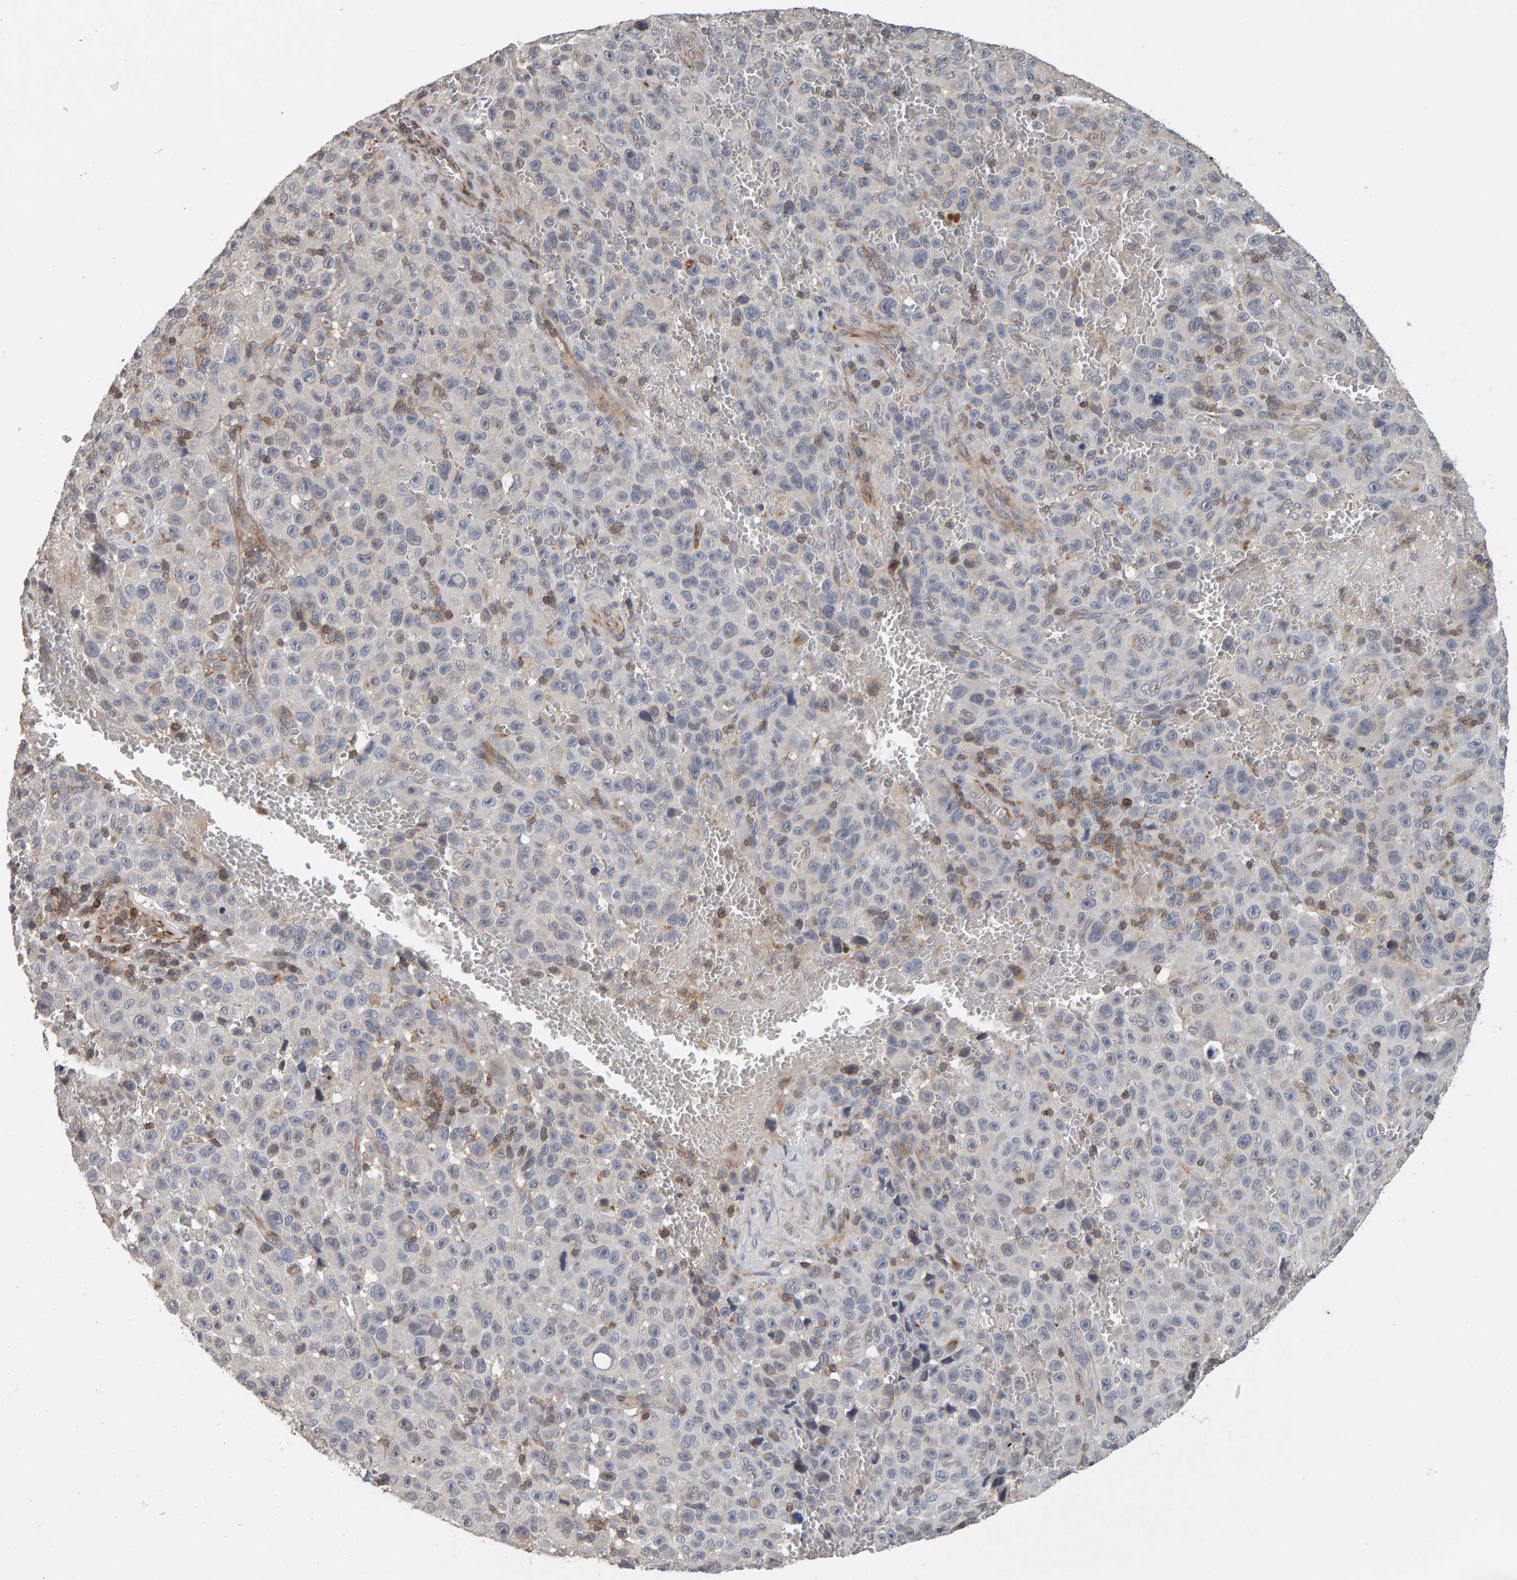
{"staining": {"intensity": "negative", "quantity": "none", "location": "none"}, "tissue": "melanoma", "cell_type": "Tumor cells", "image_type": "cancer", "snomed": [{"axis": "morphology", "description": "Malignant melanoma, NOS"}, {"axis": "topography", "description": "Skin"}], "caption": "DAB immunohistochemical staining of malignant melanoma exhibits no significant staining in tumor cells.", "gene": "TEFM", "patient": {"sex": "female", "age": 82}}